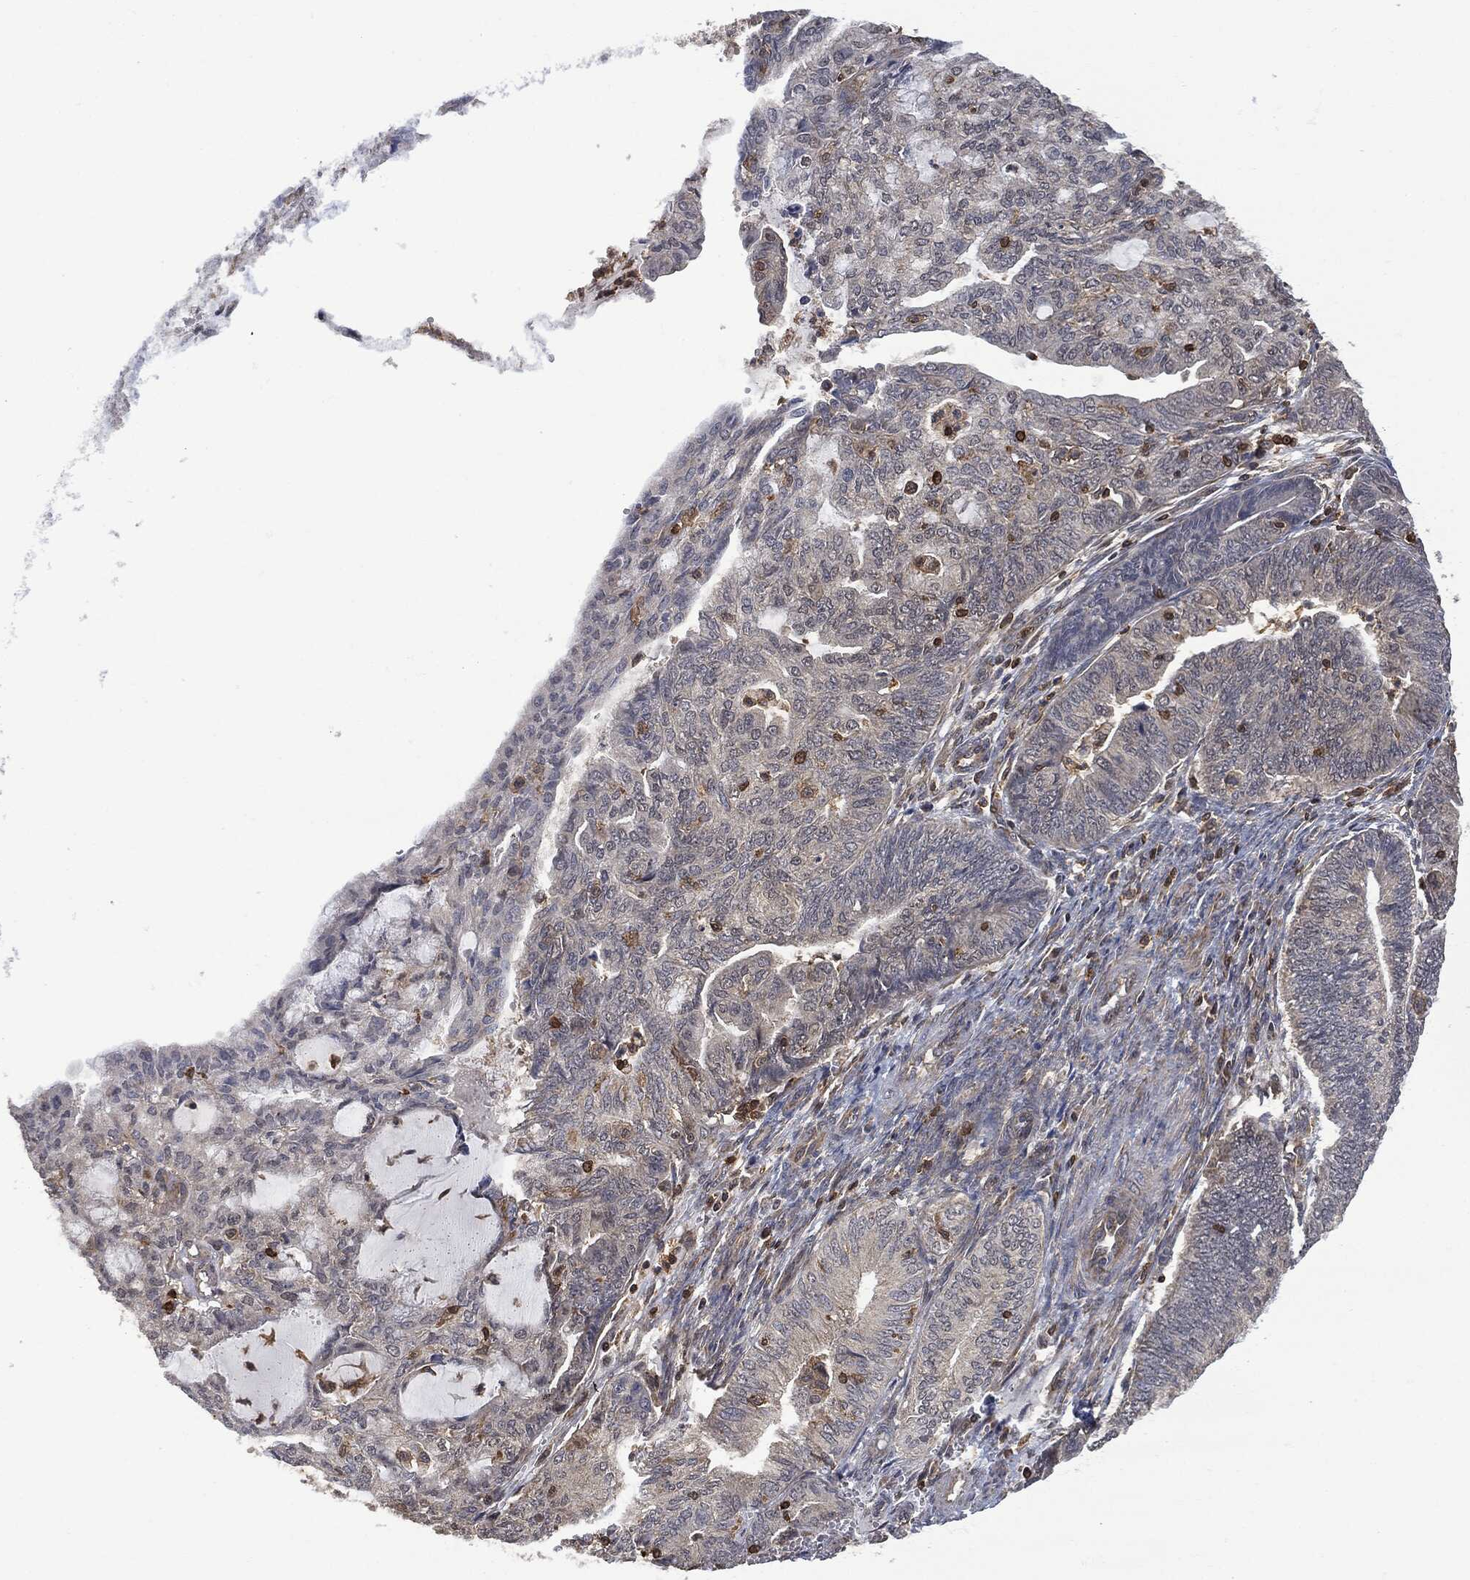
{"staining": {"intensity": "weak", "quantity": "<25%", "location": "cytoplasmic/membranous"}, "tissue": "endometrial cancer", "cell_type": "Tumor cells", "image_type": "cancer", "snomed": [{"axis": "morphology", "description": "Adenocarcinoma, NOS"}, {"axis": "topography", "description": "Endometrium"}], "caption": "Immunohistochemistry (IHC) histopathology image of neoplastic tissue: endometrial adenocarcinoma stained with DAB (3,3'-diaminobenzidine) shows no significant protein staining in tumor cells. (Immunohistochemistry, brightfield microscopy, high magnification).", "gene": "PSMB10", "patient": {"sex": "female", "age": 82}}